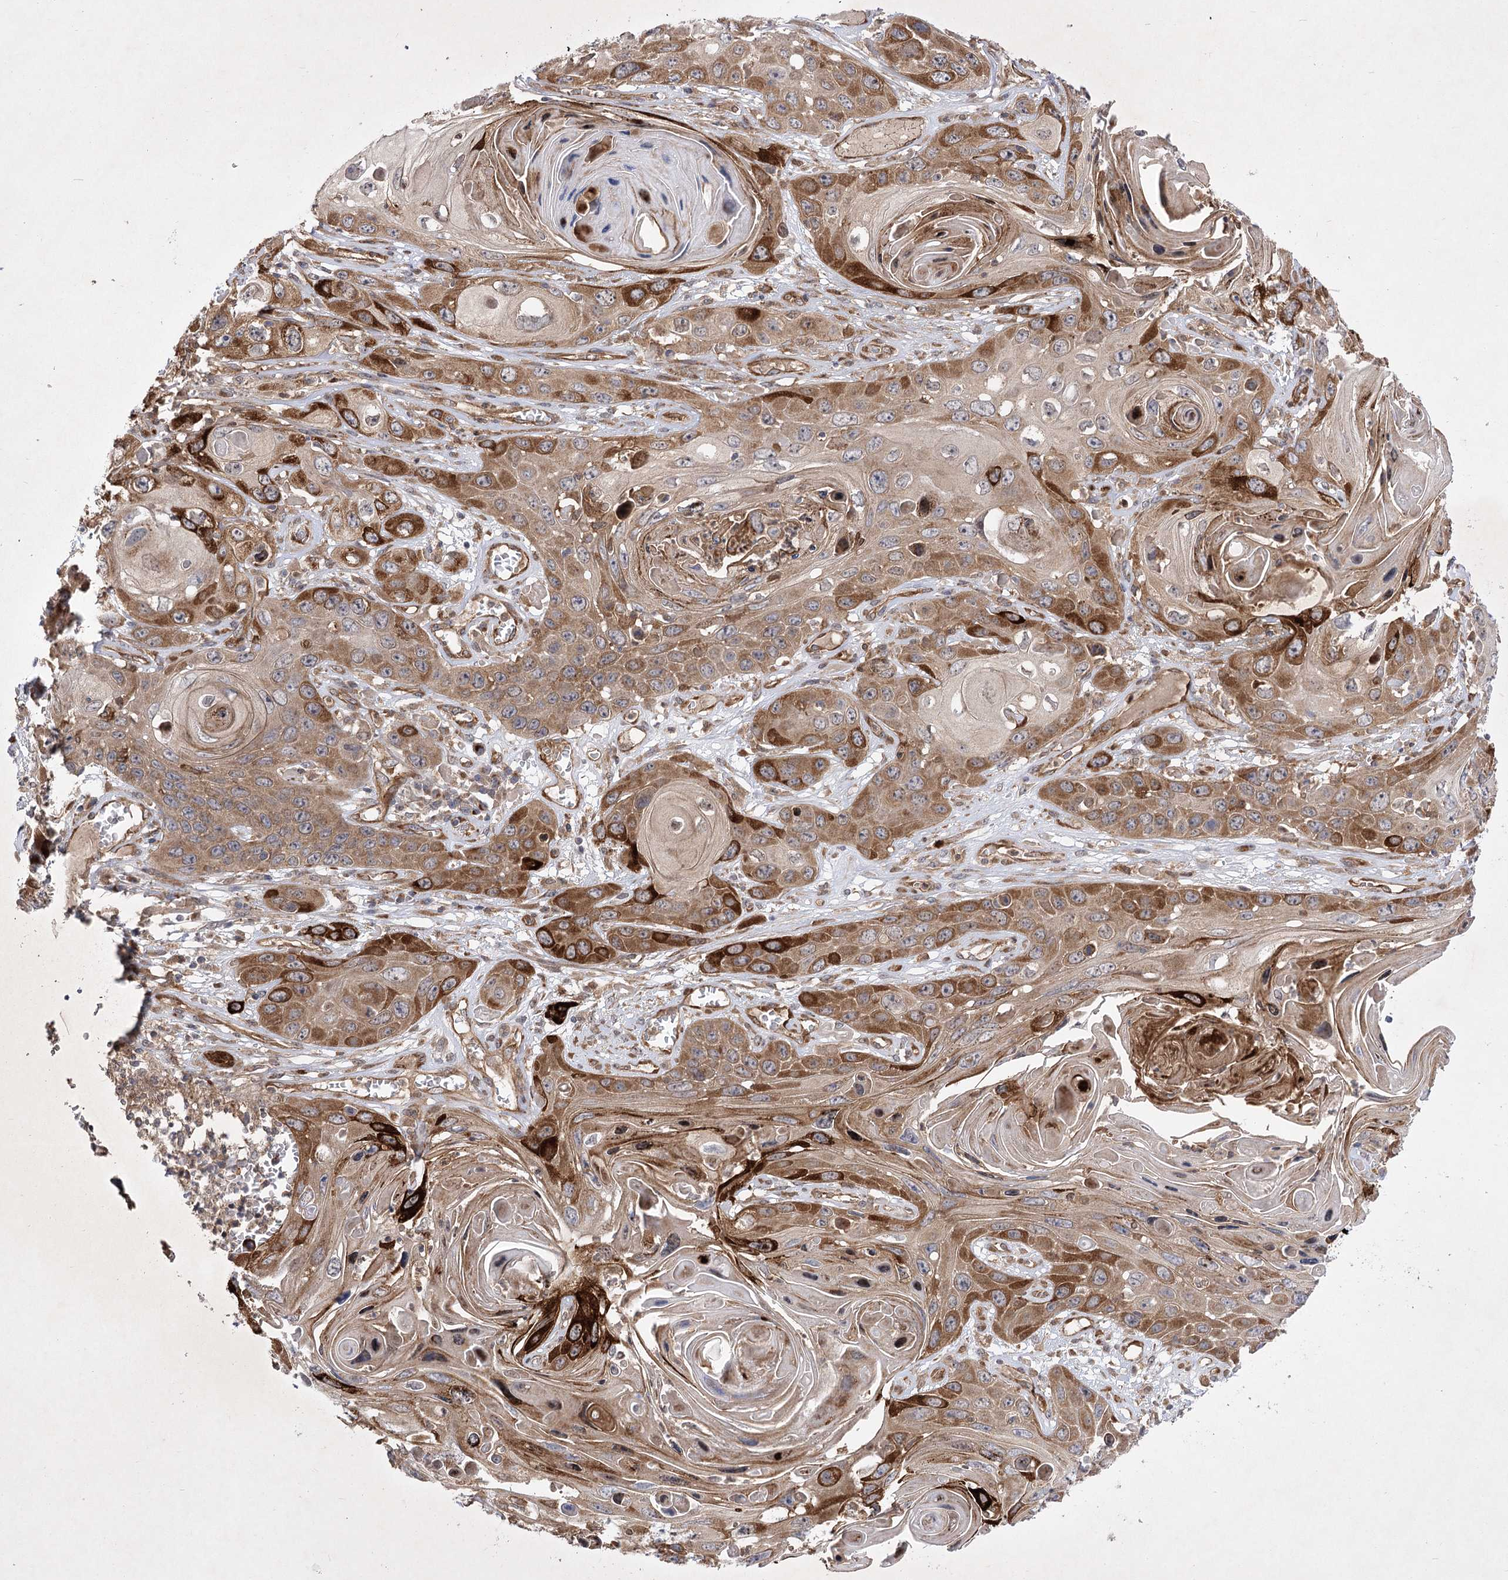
{"staining": {"intensity": "strong", "quantity": "25%-75%", "location": "cytoplasmic/membranous"}, "tissue": "skin cancer", "cell_type": "Tumor cells", "image_type": "cancer", "snomed": [{"axis": "morphology", "description": "Squamous cell carcinoma, NOS"}, {"axis": "topography", "description": "Skin"}], "caption": "Tumor cells demonstrate high levels of strong cytoplasmic/membranous positivity in approximately 25%-75% of cells in skin cancer. (IHC, brightfield microscopy, high magnification).", "gene": "ARHGAP31", "patient": {"sex": "male", "age": 55}}